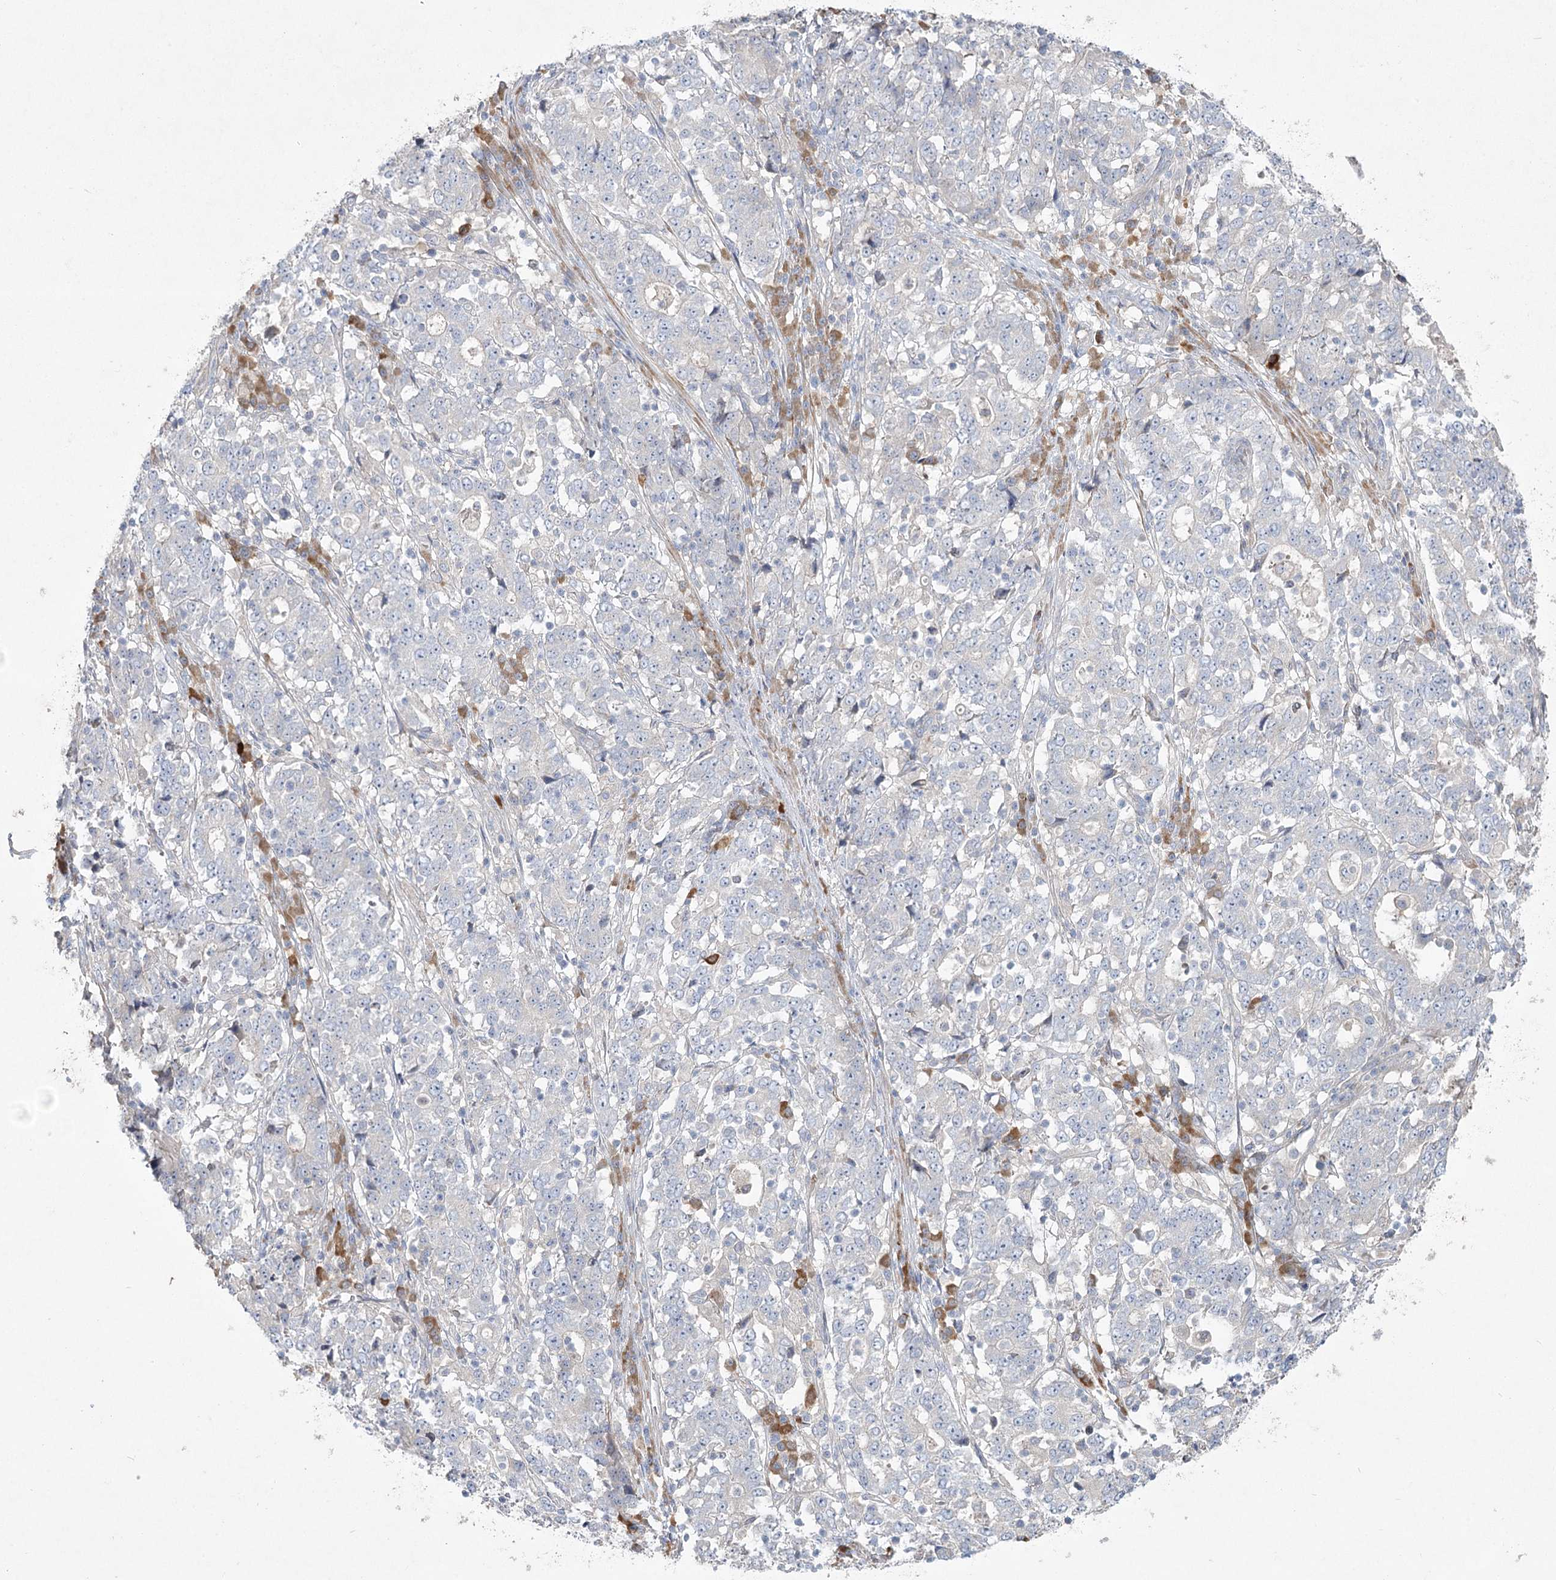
{"staining": {"intensity": "negative", "quantity": "none", "location": "none"}, "tissue": "stomach cancer", "cell_type": "Tumor cells", "image_type": "cancer", "snomed": [{"axis": "morphology", "description": "Adenocarcinoma, NOS"}, {"axis": "topography", "description": "Stomach"}], "caption": "This is an IHC histopathology image of stomach cancer (adenocarcinoma). There is no expression in tumor cells.", "gene": "CAMTA1", "patient": {"sex": "male", "age": 59}}